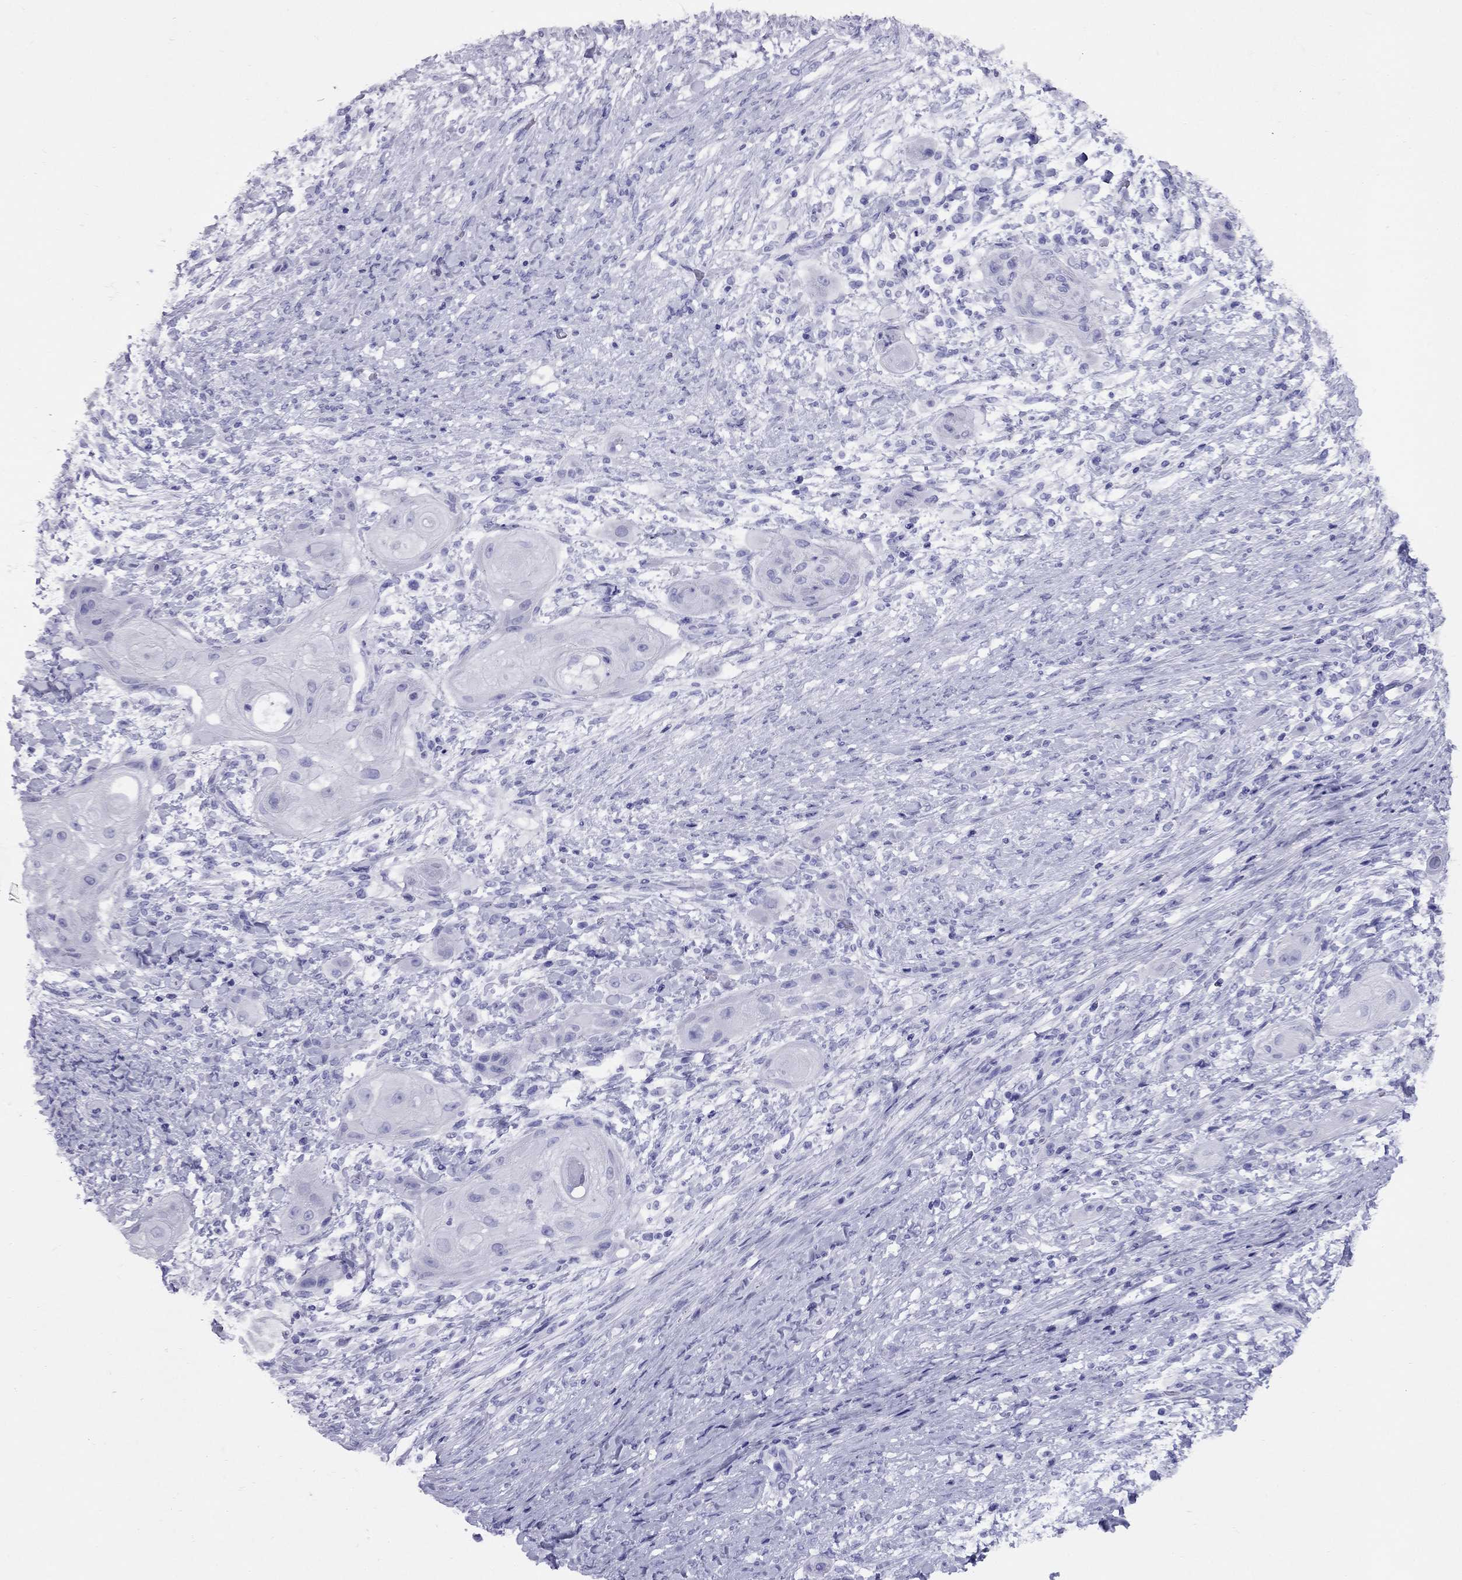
{"staining": {"intensity": "negative", "quantity": "none", "location": "none"}, "tissue": "skin cancer", "cell_type": "Tumor cells", "image_type": "cancer", "snomed": [{"axis": "morphology", "description": "Squamous cell carcinoma, NOS"}, {"axis": "topography", "description": "Skin"}], "caption": "Immunohistochemistry of human squamous cell carcinoma (skin) reveals no positivity in tumor cells.", "gene": "AVPR1B", "patient": {"sex": "male", "age": 62}}